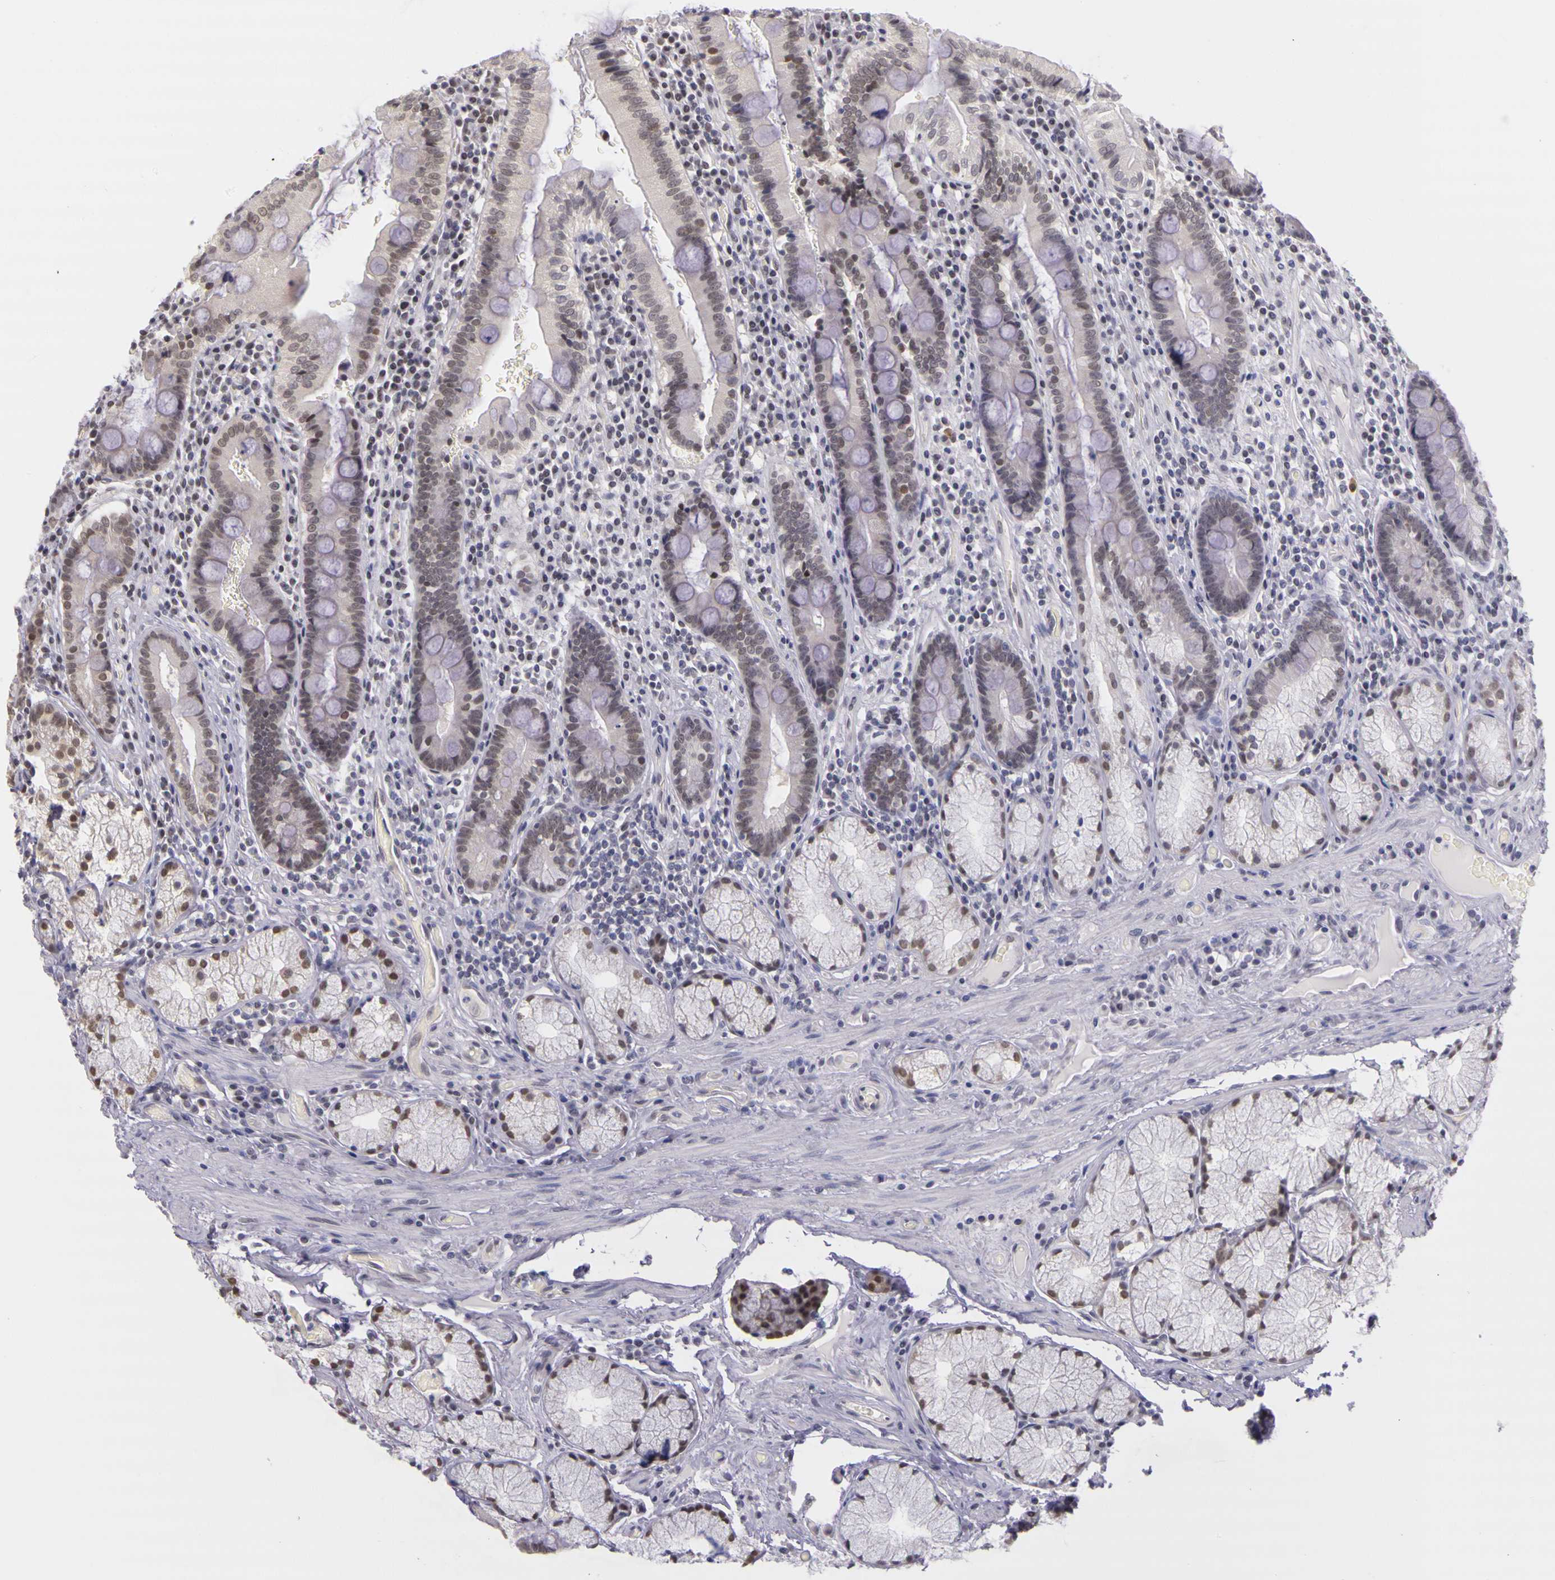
{"staining": {"intensity": "weak", "quantity": "25%-75%", "location": "nuclear"}, "tissue": "duodenum", "cell_type": "Glandular cells", "image_type": "normal", "snomed": [{"axis": "morphology", "description": "Normal tissue, NOS"}, {"axis": "topography", "description": "Stomach, lower"}, {"axis": "topography", "description": "Duodenum"}], "caption": "About 25%-75% of glandular cells in benign duodenum display weak nuclear protein staining as visualized by brown immunohistochemical staining.", "gene": "WDR13", "patient": {"sex": "male", "age": 84}}